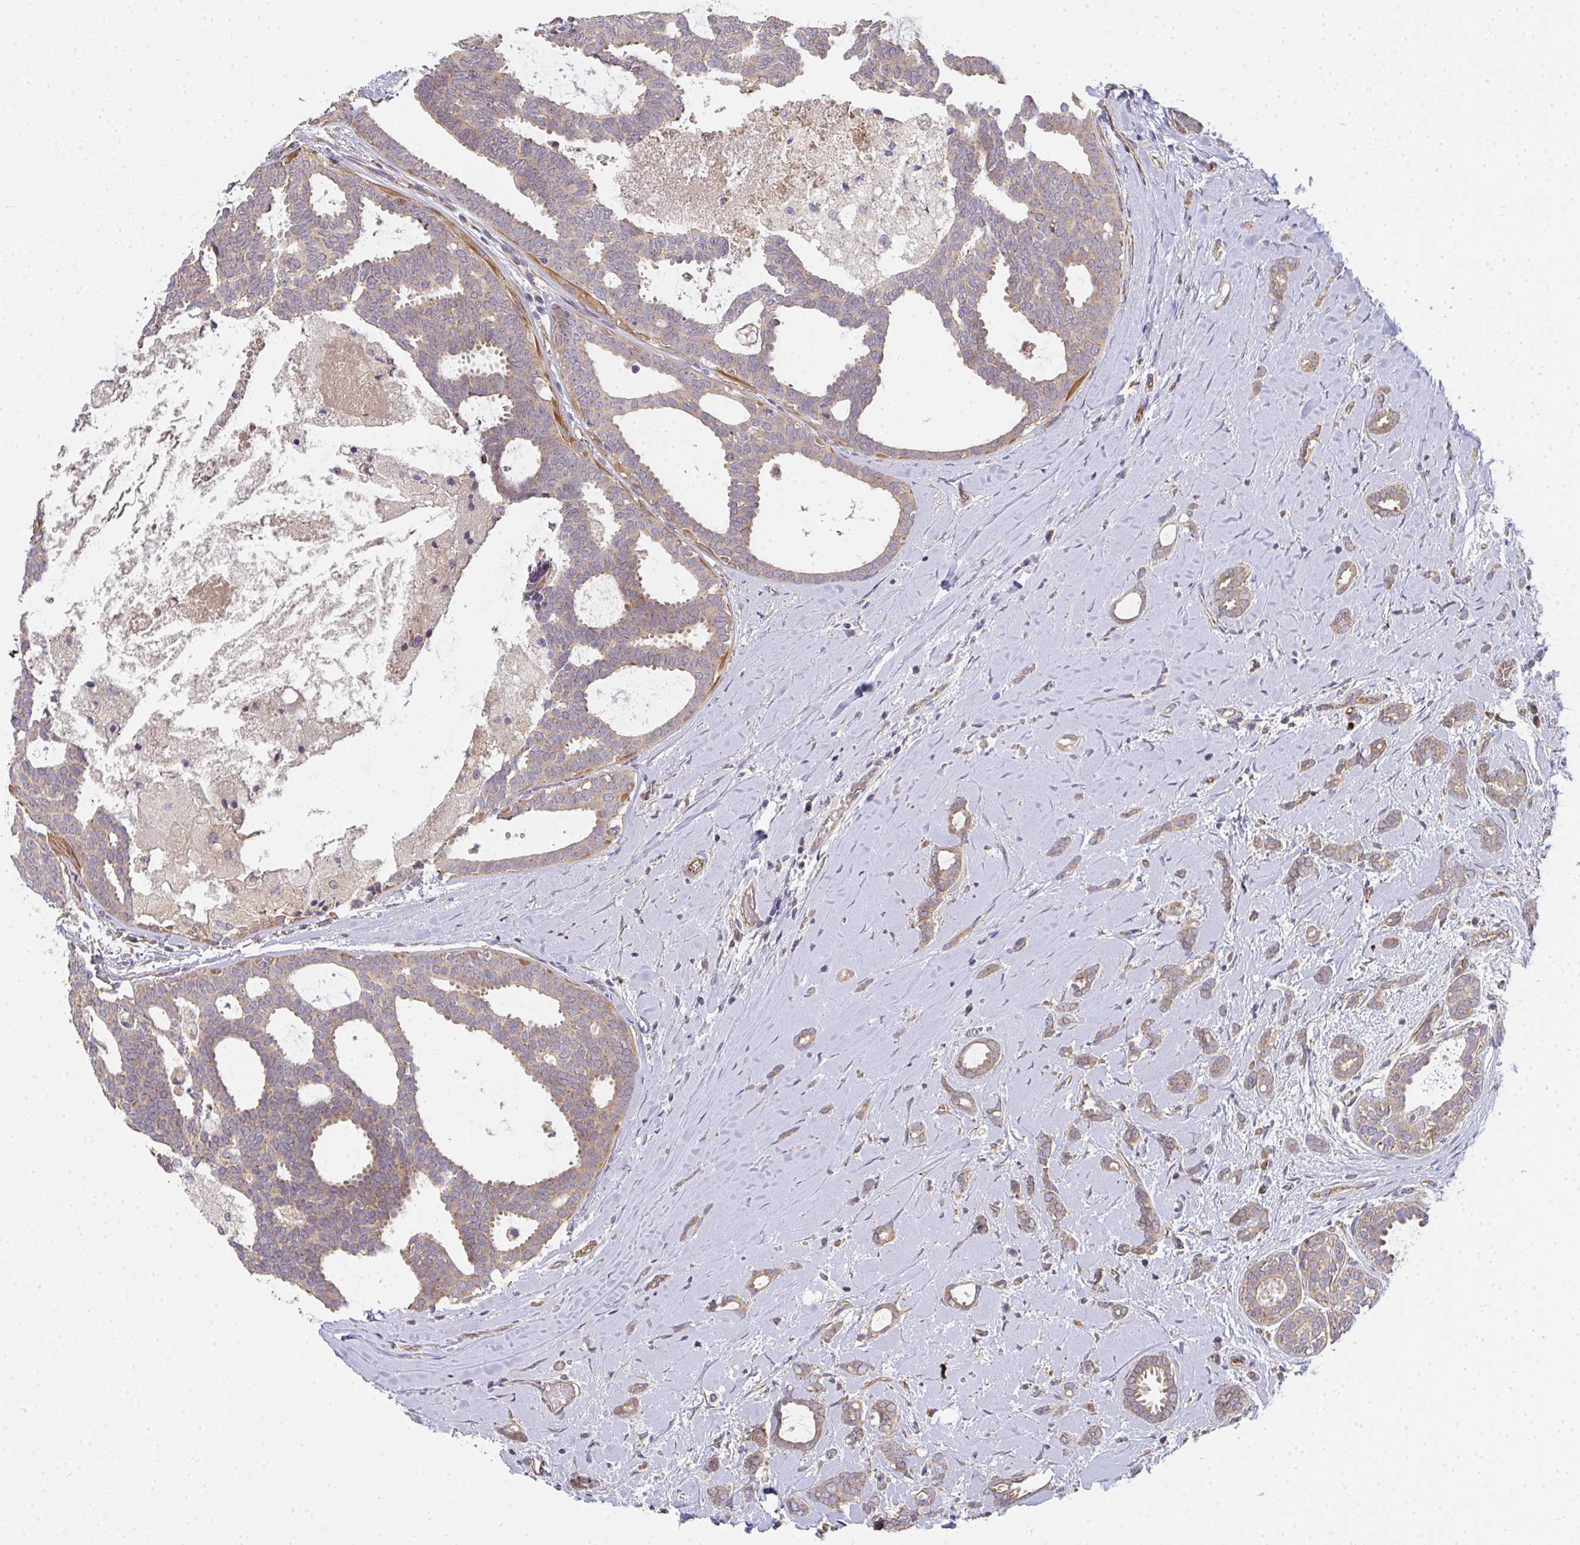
{"staining": {"intensity": "moderate", "quantity": ">75%", "location": "cytoplasmic/membranous"}, "tissue": "breast cancer", "cell_type": "Tumor cells", "image_type": "cancer", "snomed": [{"axis": "morphology", "description": "Intraductal carcinoma, in situ"}, {"axis": "morphology", "description": "Duct carcinoma"}, {"axis": "morphology", "description": "Lobular carcinoma, in situ"}, {"axis": "topography", "description": "Breast"}], "caption": "Immunohistochemical staining of intraductal carcinoma,  in situ (breast) exhibits moderate cytoplasmic/membranous protein staining in about >75% of tumor cells.", "gene": "B4GALT6", "patient": {"sex": "female", "age": 44}}